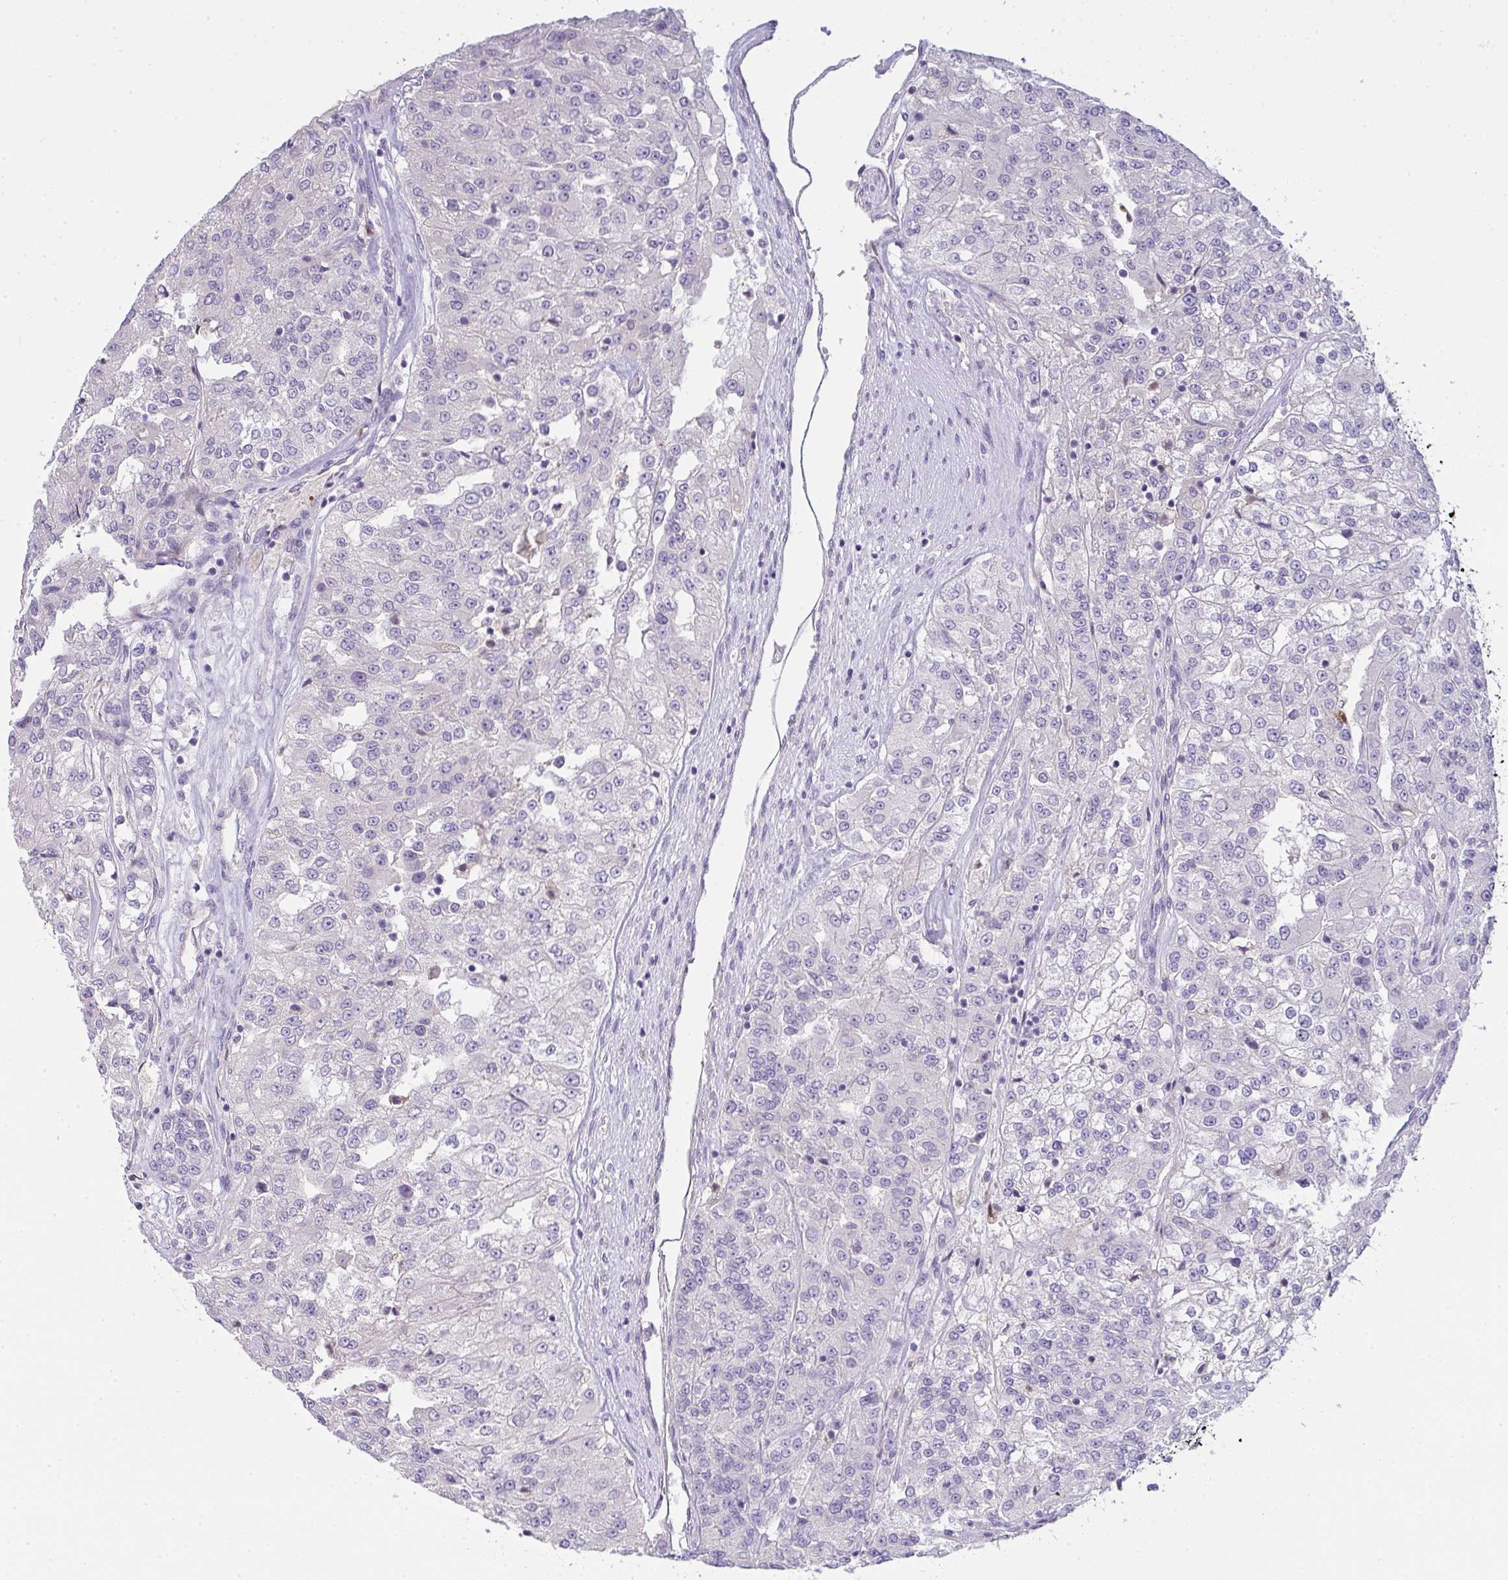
{"staining": {"intensity": "negative", "quantity": "none", "location": "none"}, "tissue": "renal cancer", "cell_type": "Tumor cells", "image_type": "cancer", "snomed": [{"axis": "morphology", "description": "Adenocarcinoma, NOS"}, {"axis": "topography", "description": "Kidney"}], "caption": "The micrograph displays no significant expression in tumor cells of renal cancer (adenocarcinoma).", "gene": "COX7B", "patient": {"sex": "female", "age": 63}}